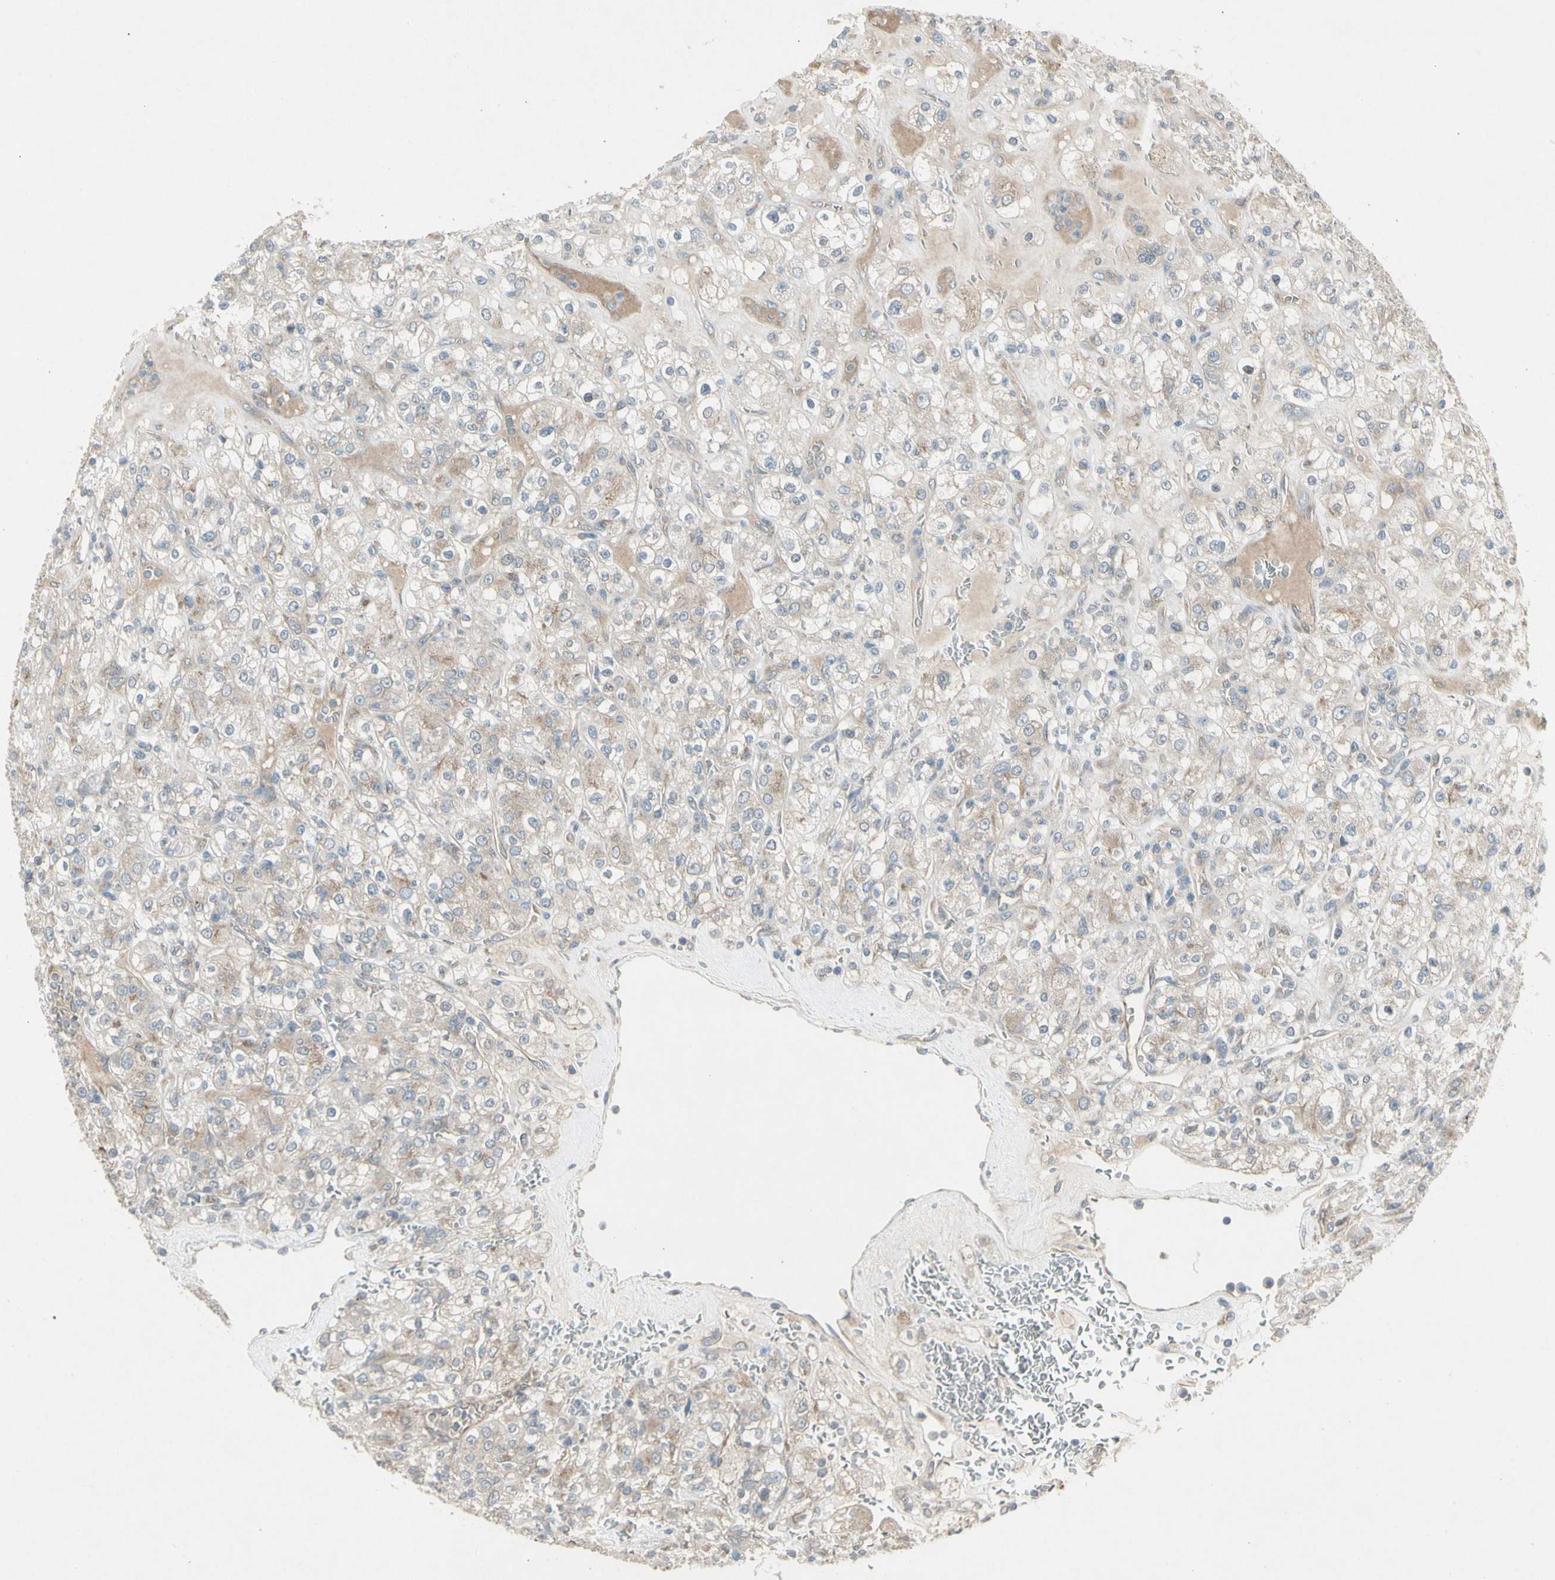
{"staining": {"intensity": "weak", "quantity": "25%-75%", "location": "cytoplasmic/membranous"}, "tissue": "renal cancer", "cell_type": "Tumor cells", "image_type": "cancer", "snomed": [{"axis": "morphology", "description": "Normal tissue, NOS"}, {"axis": "morphology", "description": "Adenocarcinoma, NOS"}, {"axis": "topography", "description": "Kidney"}], "caption": "A histopathology image of renal adenocarcinoma stained for a protein shows weak cytoplasmic/membranous brown staining in tumor cells.", "gene": "PANK2", "patient": {"sex": "female", "age": 72}}